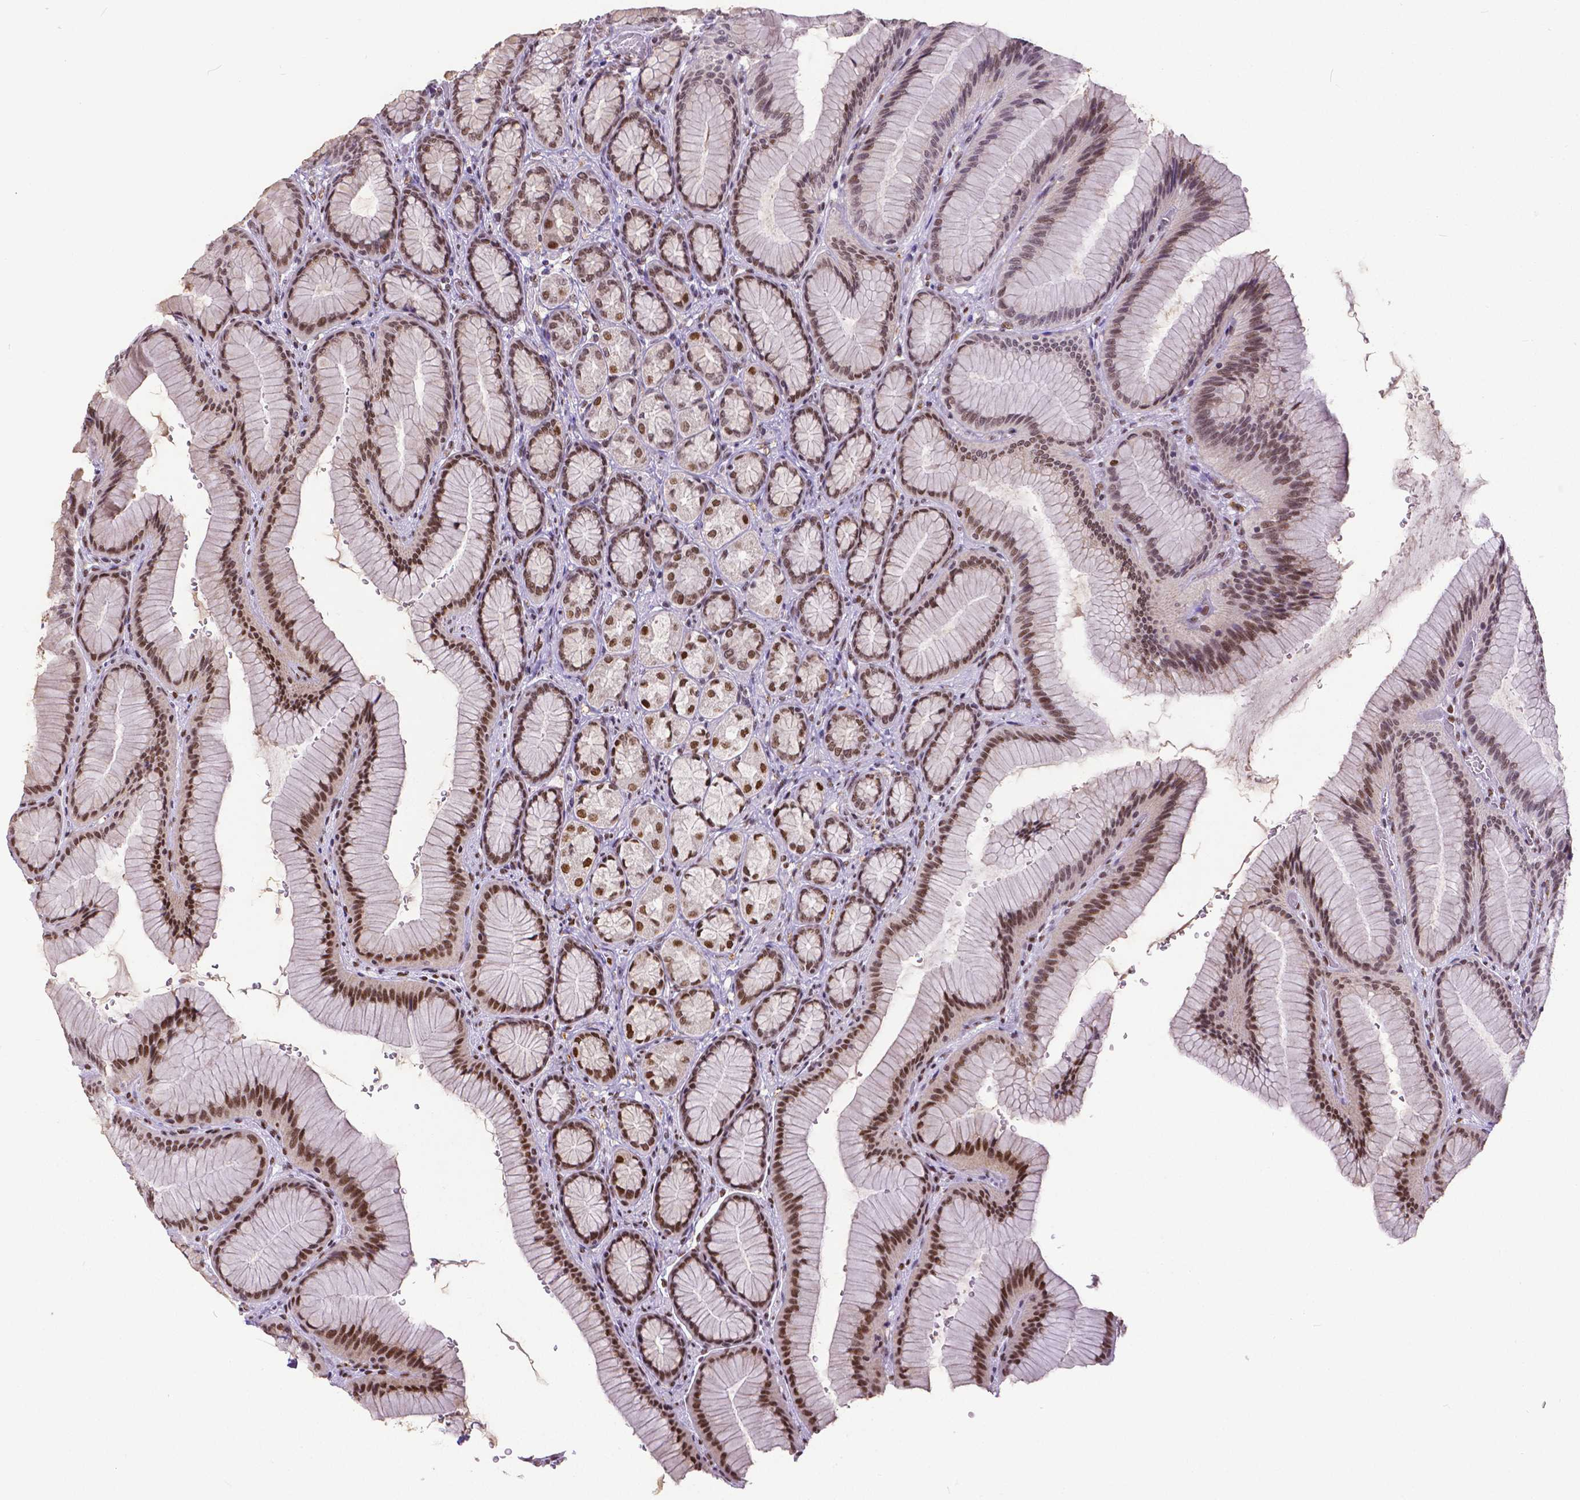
{"staining": {"intensity": "strong", "quantity": "25%-75%", "location": "nuclear"}, "tissue": "stomach", "cell_type": "Glandular cells", "image_type": "normal", "snomed": [{"axis": "morphology", "description": "Normal tissue, NOS"}, {"axis": "morphology", "description": "Adenocarcinoma, NOS"}, {"axis": "morphology", "description": "Adenocarcinoma, High grade"}, {"axis": "topography", "description": "Stomach, upper"}, {"axis": "topography", "description": "Stomach"}], "caption": "About 25%-75% of glandular cells in normal stomach exhibit strong nuclear protein staining as visualized by brown immunohistochemical staining.", "gene": "ATRX", "patient": {"sex": "female", "age": 65}}